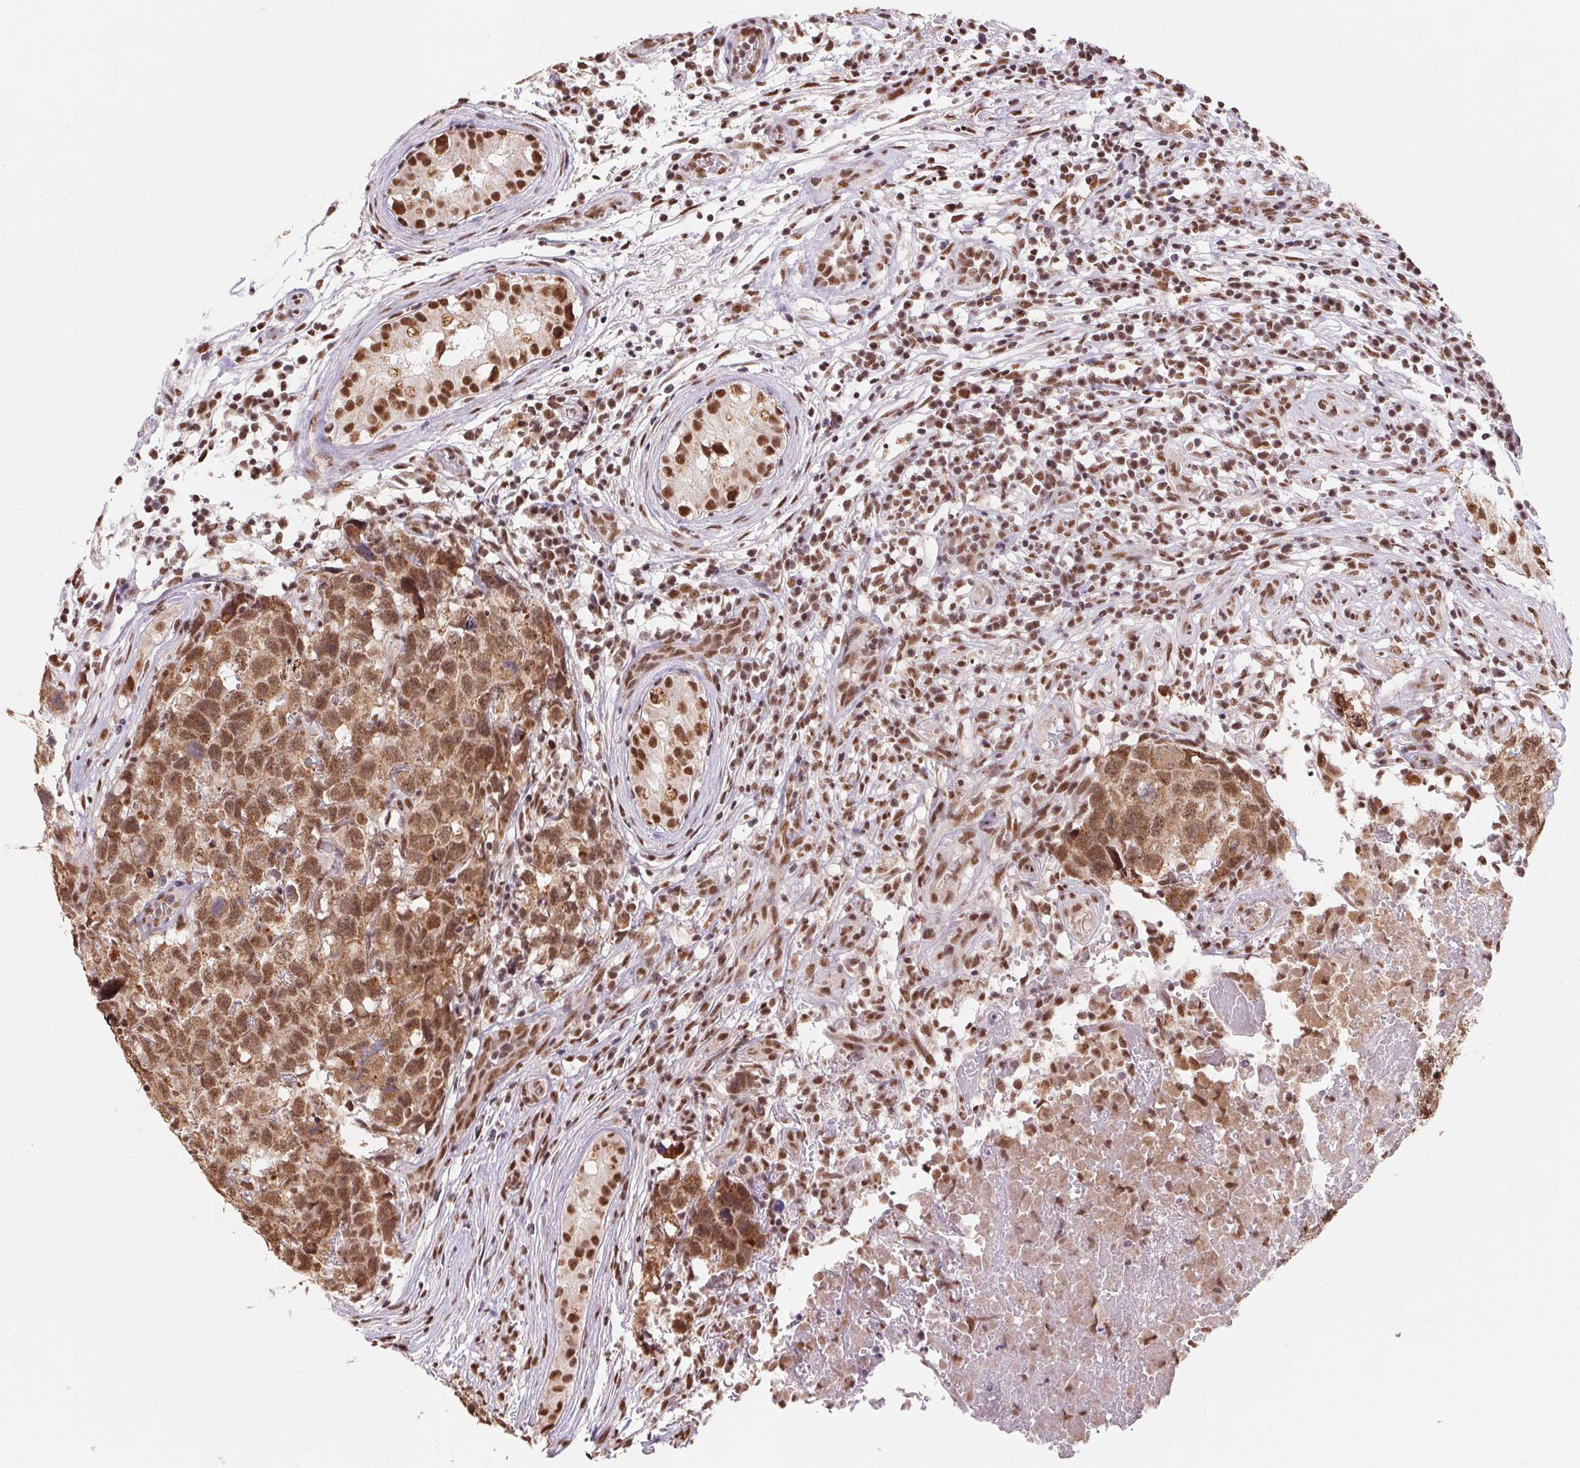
{"staining": {"intensity": "moderate", "quantity": ">75%", "location": "cytoplasmic/membranous,nuclear"}, "tissue": "testis cancer", "cell_type": "Tumor cells", "image_type": "cancer", "snomed": [{"axis": "morphology", "description": "Carcinoma, Embryonal, NOS"}, {"axis": "topography", "description": "Testis"}], "caption": "Embryonal carcinoma (testis) stained with a brown dye displays moderate cytoplasmic/membranous and nuclear positive expression in about >75% of tumor cells.", "gene": "SNRPG", "patient": {"sex": "male", "age": 22}}